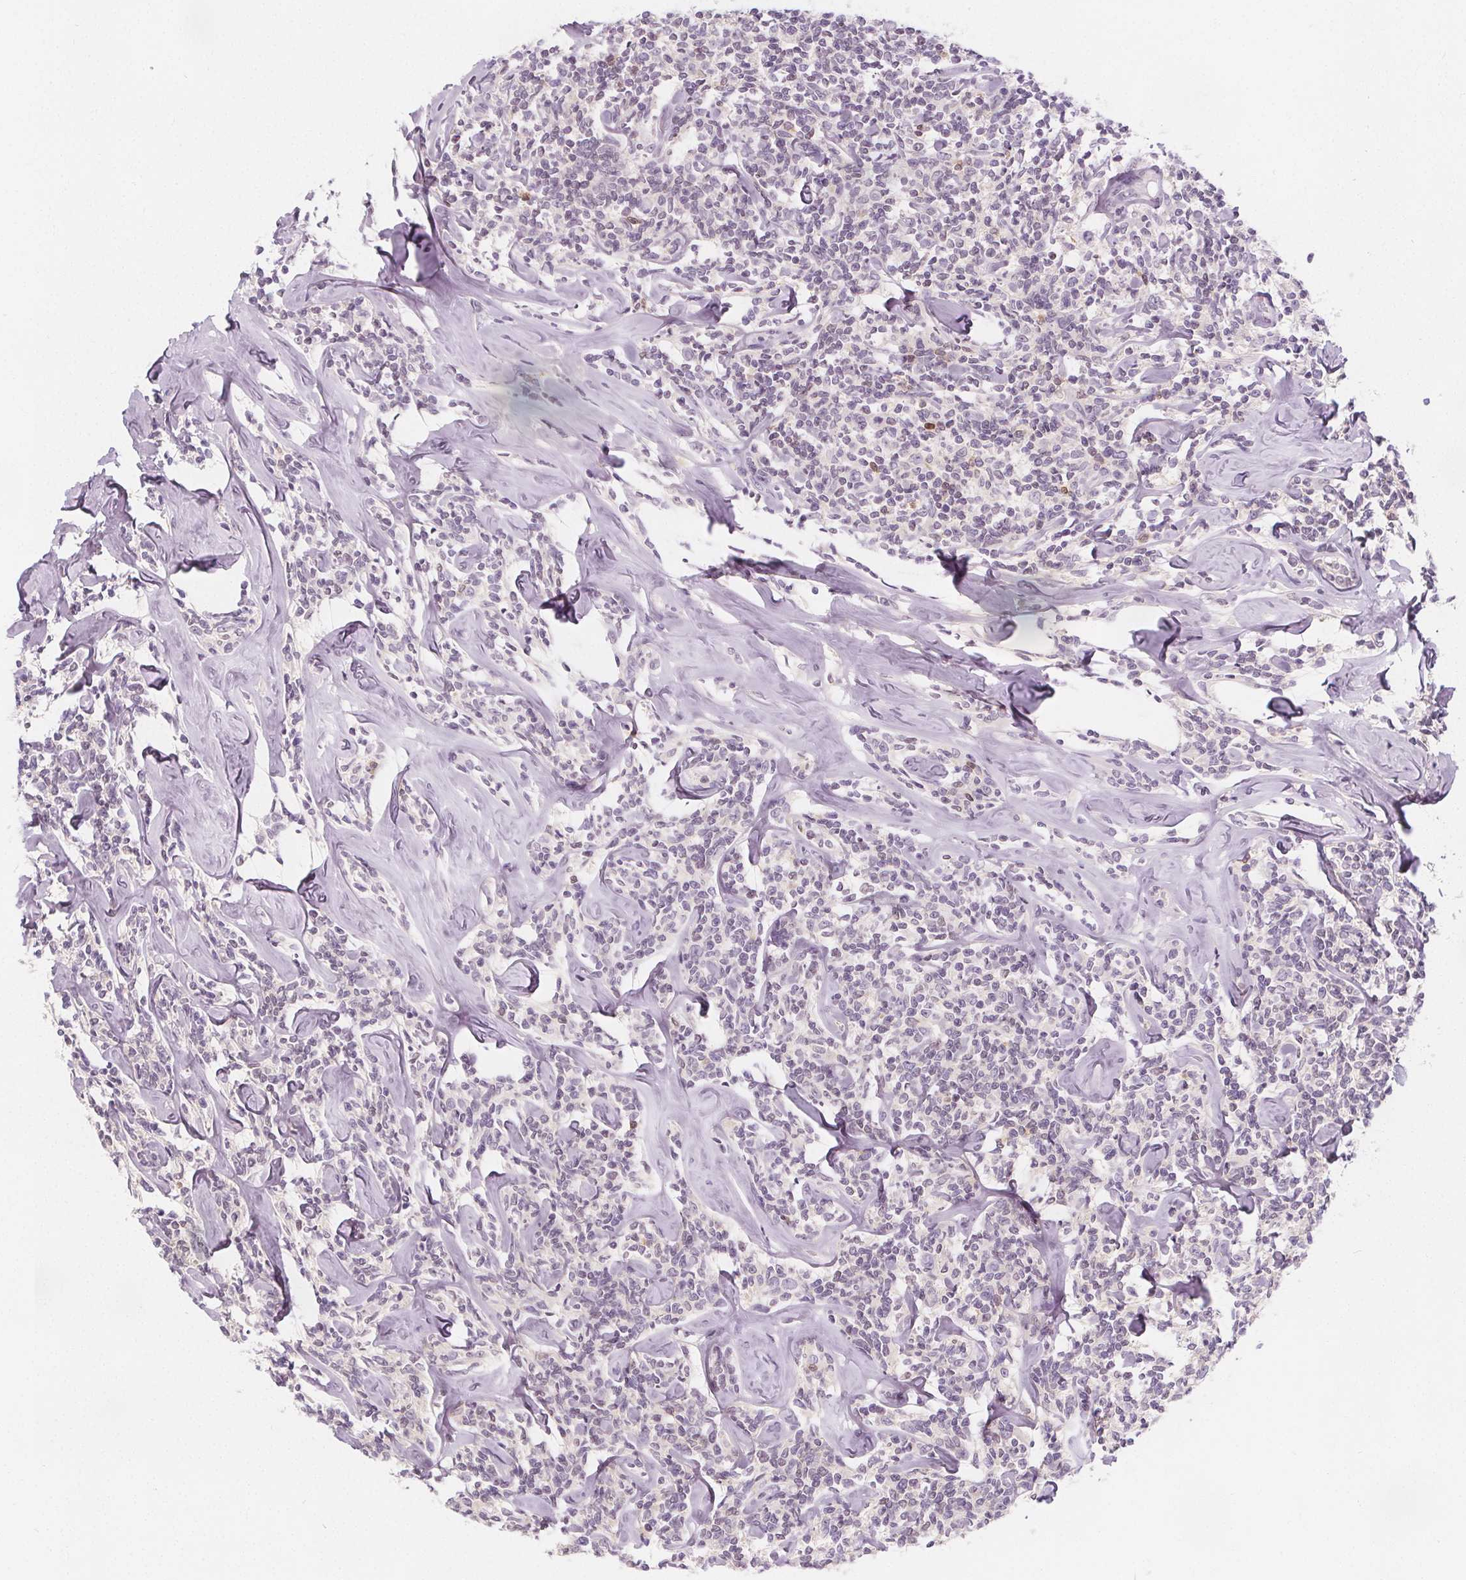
{"staining": {"intensity": "weak", "quantity": "<25%", "location": "nuclear"}, "tissue": "lymphoma", "cell_type": "Tumor cells", "image_type": "cancer", "snomed": [{"axis": "morphology", "description": "Malignant lymphoma, non-Hodgkin's type, Low grade"}, {"axis": "topography", "description": "Lymph node"}], "caption": "IHC photomicrograph of neoplastic tissue: low-grade malignant lymphoma, non-Hodgkin's type stained with DAB exhibits no significant protein expression in tumor cells. (DAB (3,3'-diaminobenzidine) immunohistochemistry, high magnification).", "gene": "UGP2", "patient": {"sex": "female", "age": 56}}